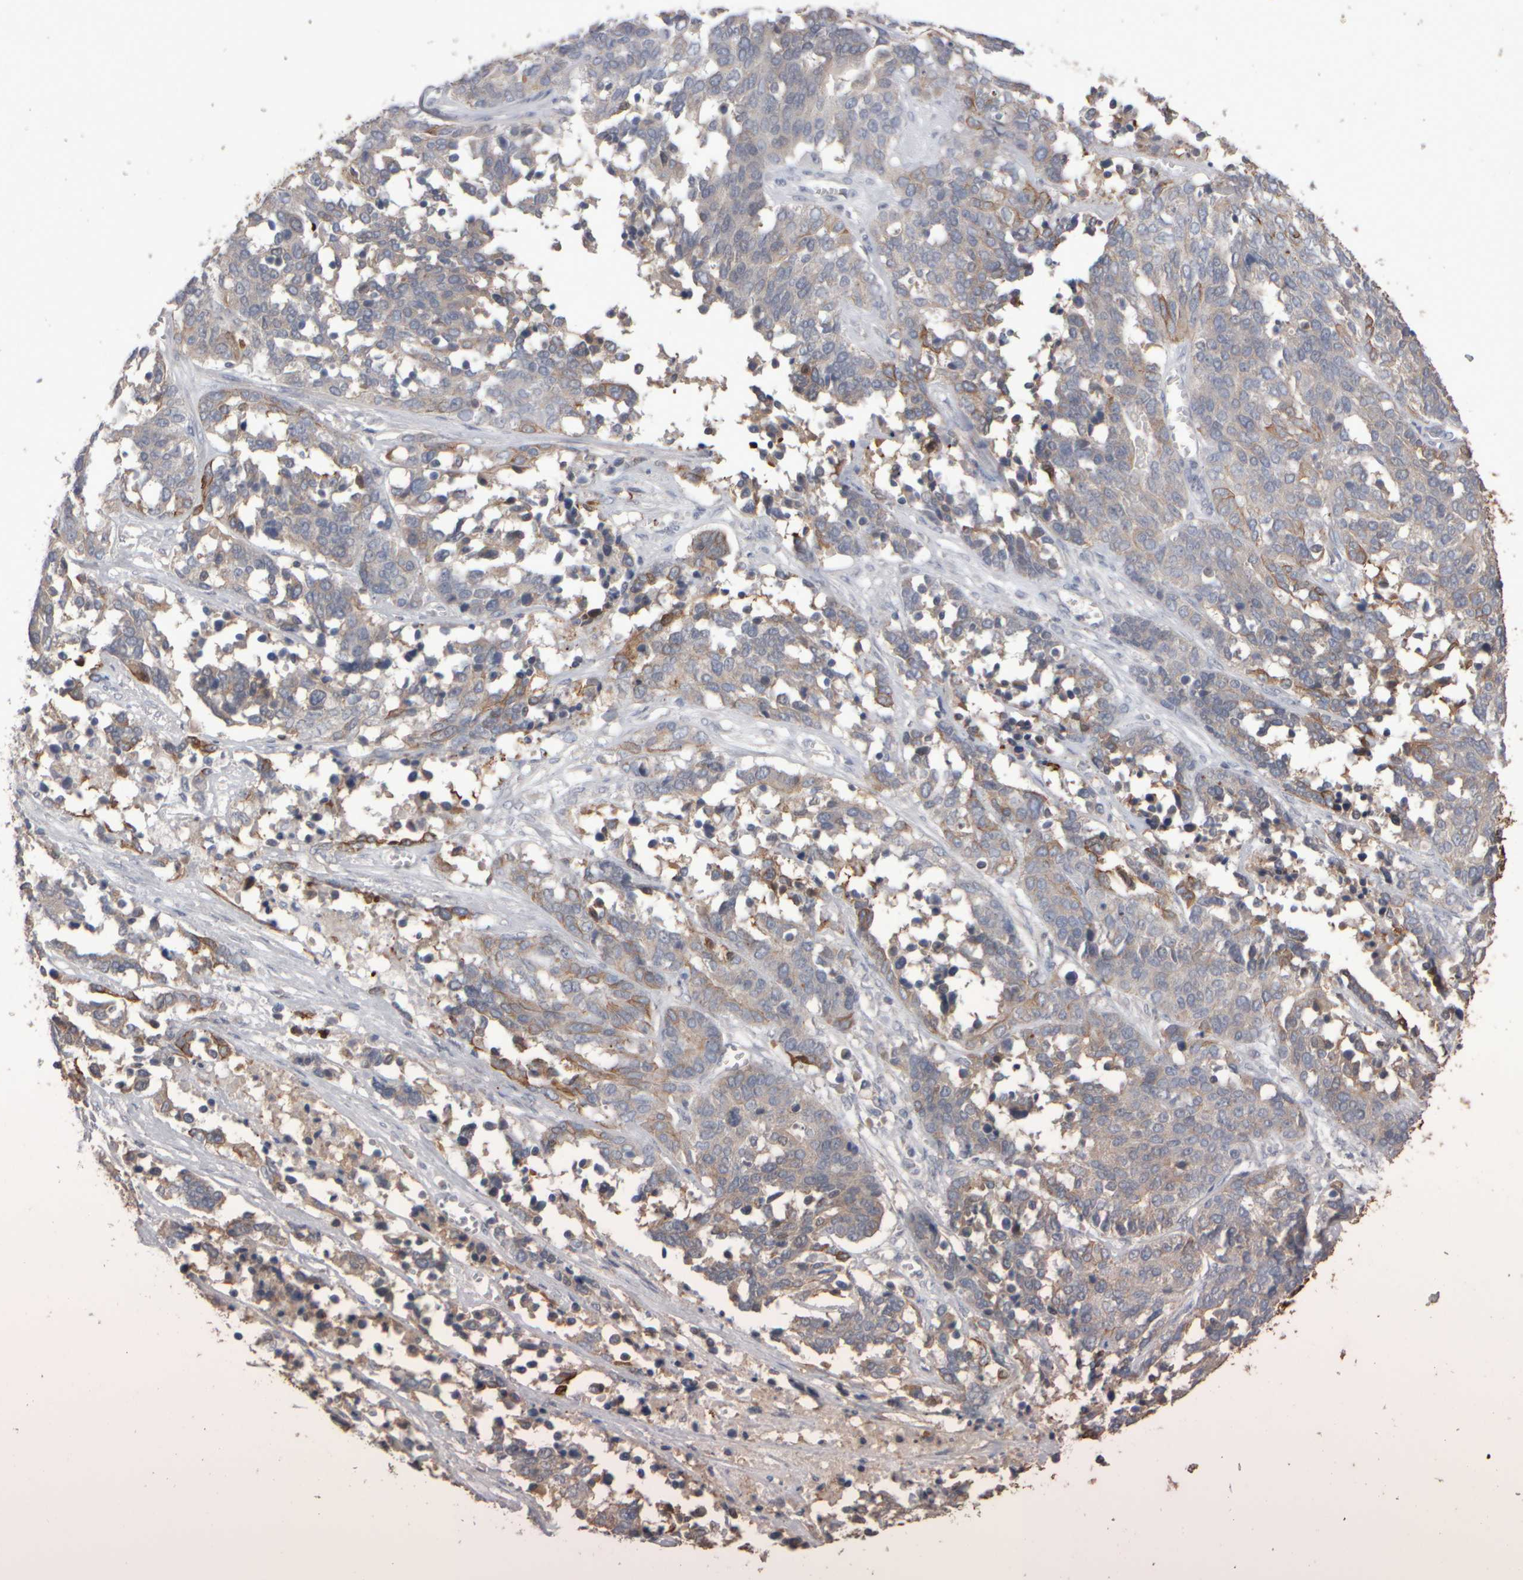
{"staining": {"intensity": "weak", "quantity": "<25%", "location": "cytoplasmic/membranous"}, "tissue": "ovarian cancer", "cell_type": "Tumor cells", "image_type": "cancer", "snomed": [{"axis": "morphology", "description": "Cystadenocarcinoma, serous, NOS"}, {"axis": "topography", "description": "Ovary"}], "caption": "Protein analysis of ovarian cancer shows no significant positivity in tumor cells.", "gene": "EPHX2", "patient": {"sex": "female", "age": 44}}